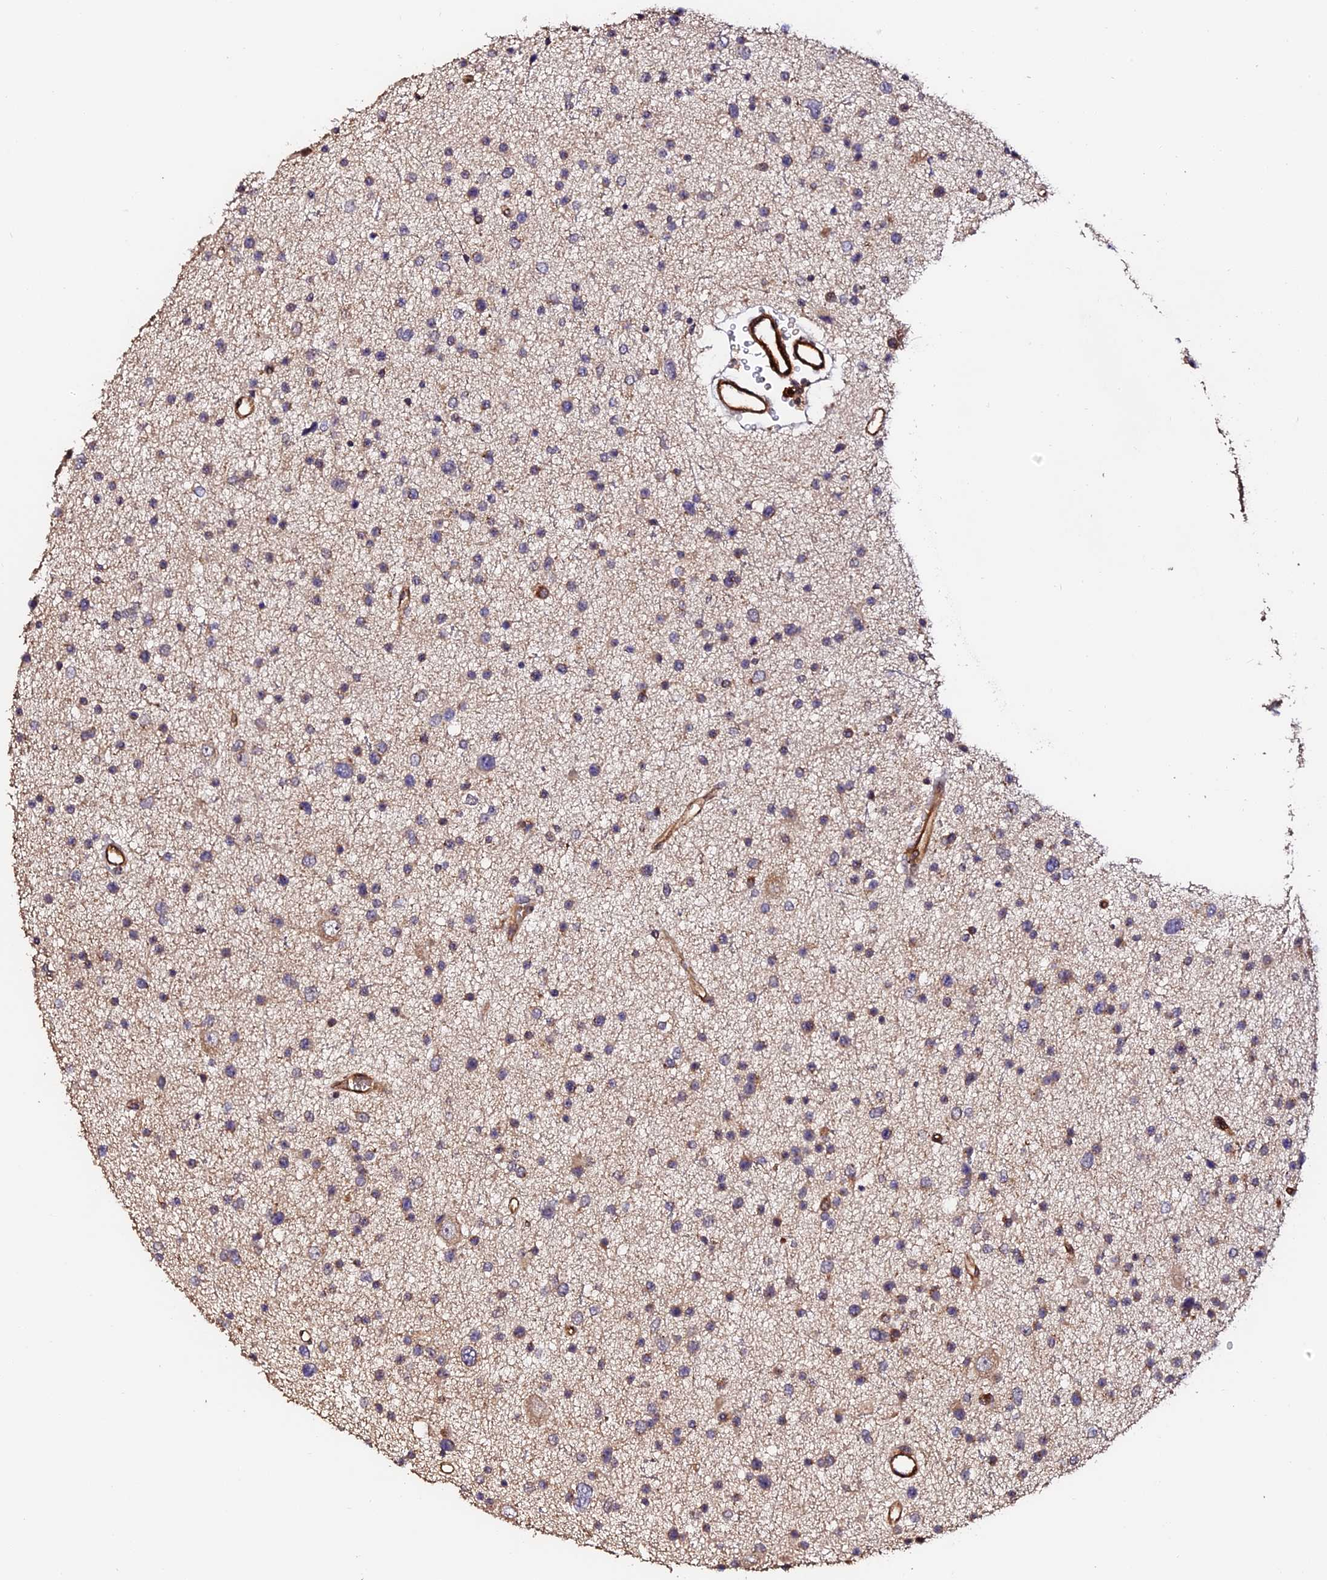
{"staining": {"intensity": "weak", "quantity": "25%-75%", "location": "cytoplasmic/membranous"}, "tissue": "glioma", "cell_type": "Tumor cells", "image_type": "cancer", "snomed": [{"axis": "morphology", "description": "Glioma, malignant, Low grade"}, {"axis": "topography", "description": "Brain"}], "caption": "Tumor cells display low levels of weak cytoplasmic/membranous expression in approximately 25%-75% of cells in glioma.", "gene": "TDO2", "patient": {"sex": "female", "age": 37}}